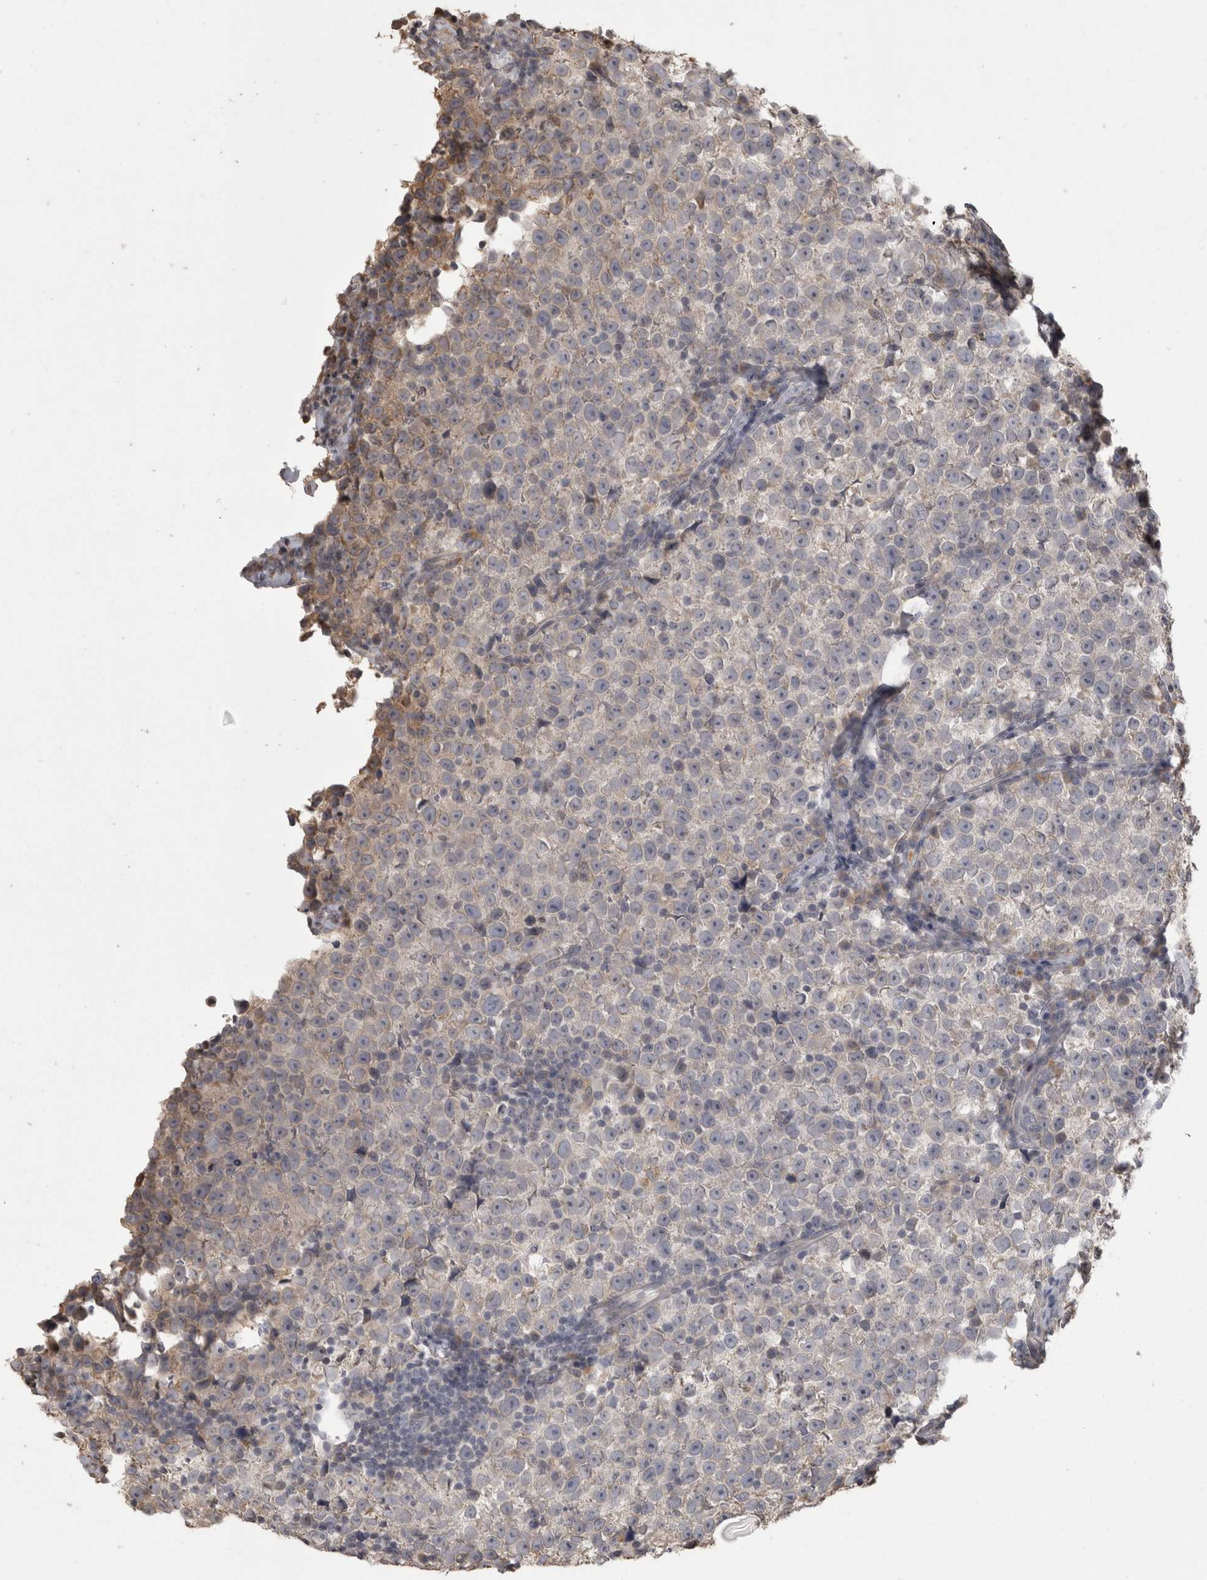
{"staining": {"intensity": "negative", "quantity": "none", "location": "none"}, "tissue": "testis cancer", "cell_type": "Tumor cells", "image_type": "cancer", "snomed": [{"axis": "morphology", "description": "Normal tissue, NOS"}, {"axis": "morphology", "description": "Seminoma, NOS"}, {"axis": "topography", "description": "Testis"}], "caption": "DAB immunohistochemical staining of testis seminoma reveals no significant staining in tumor cells. (Brightfield microscopy of DAB IHC at high magnification).", "gene": "RAB29", "patient": {"sex": "male", "age": 43}}